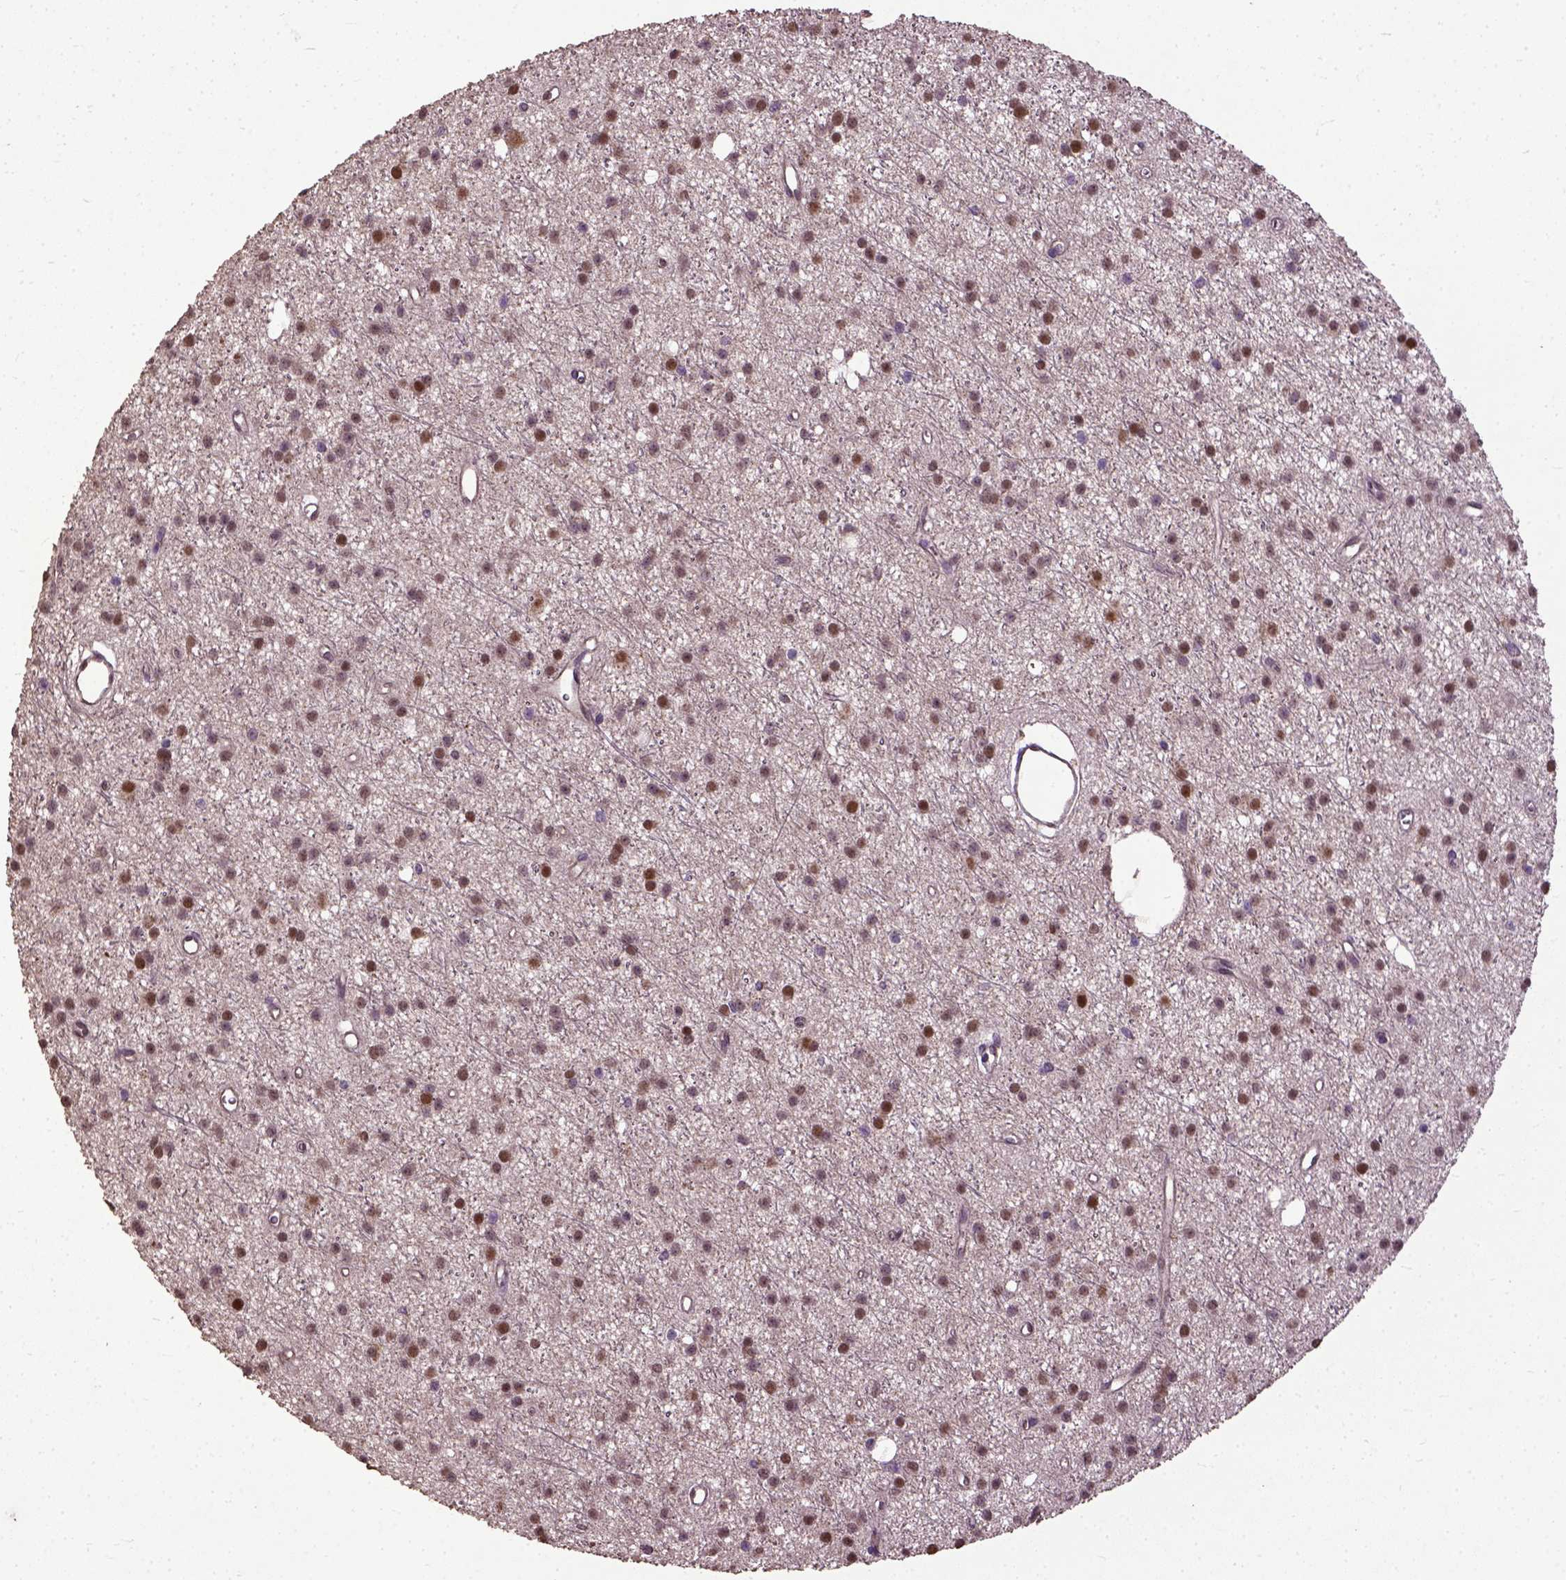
{"staining": {"intensity": "moderate", "quantity": "25%-75%", "location": "nuclear"}, "tissue": "glioma", "cell_type": "Tumor cells", "image_type": "cancer", "snomed": [{"axis": "morphology", "description": "Glioma, malignant, Low grade"}, {"axis": "topography", "description": "Brain"}], "caption": "Moderate nuclear protein positivity is appreciated in approximately 25%-75% of tumor cells in low-grade glioma (malignant).", "gene": "UBA3", "patient": {"sex": "male", "age": 27}}